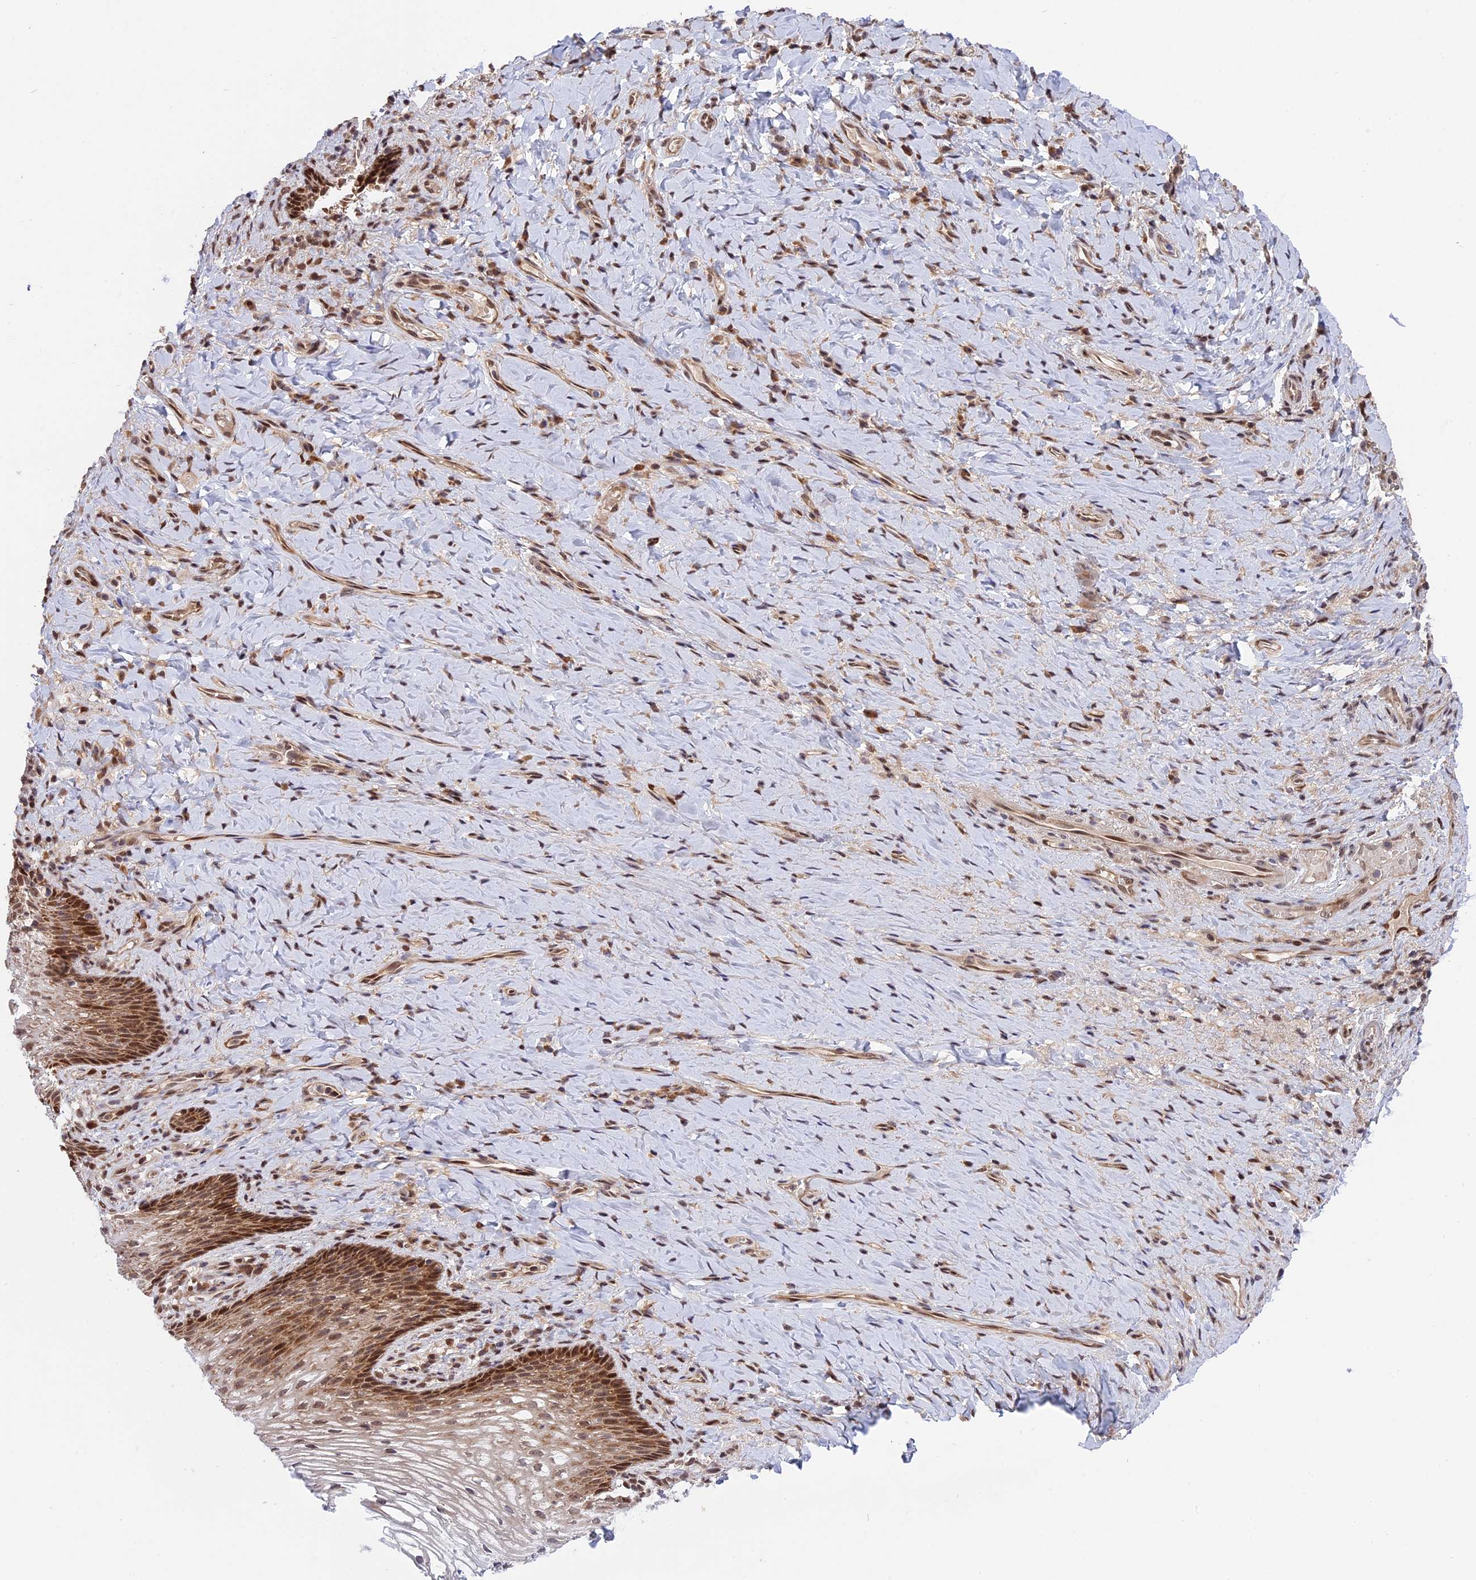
{"staining": {"intensity": "moderate", "quantity": ">75%", "location": "cytoplasmic/membranous,nuclear"}, "tissue": "vagina", "cell_type": "Squamous epithelial cells", "image_type": "normal", "snomed": [{"axis": "morphology", "description": "Normal tissue, NOS"}, {"axis": "topography", "description": "Vagina"}], "caption": "A photomicrograph showing moderate cytoplasmic/membranous,nuclear staining in about >75% of squamous epithelial cells in normal vagina, as visualized by brown immunohistochemical staining.", "gene": "ZNF428", "patient": {"sex": "female", "age": 60}}